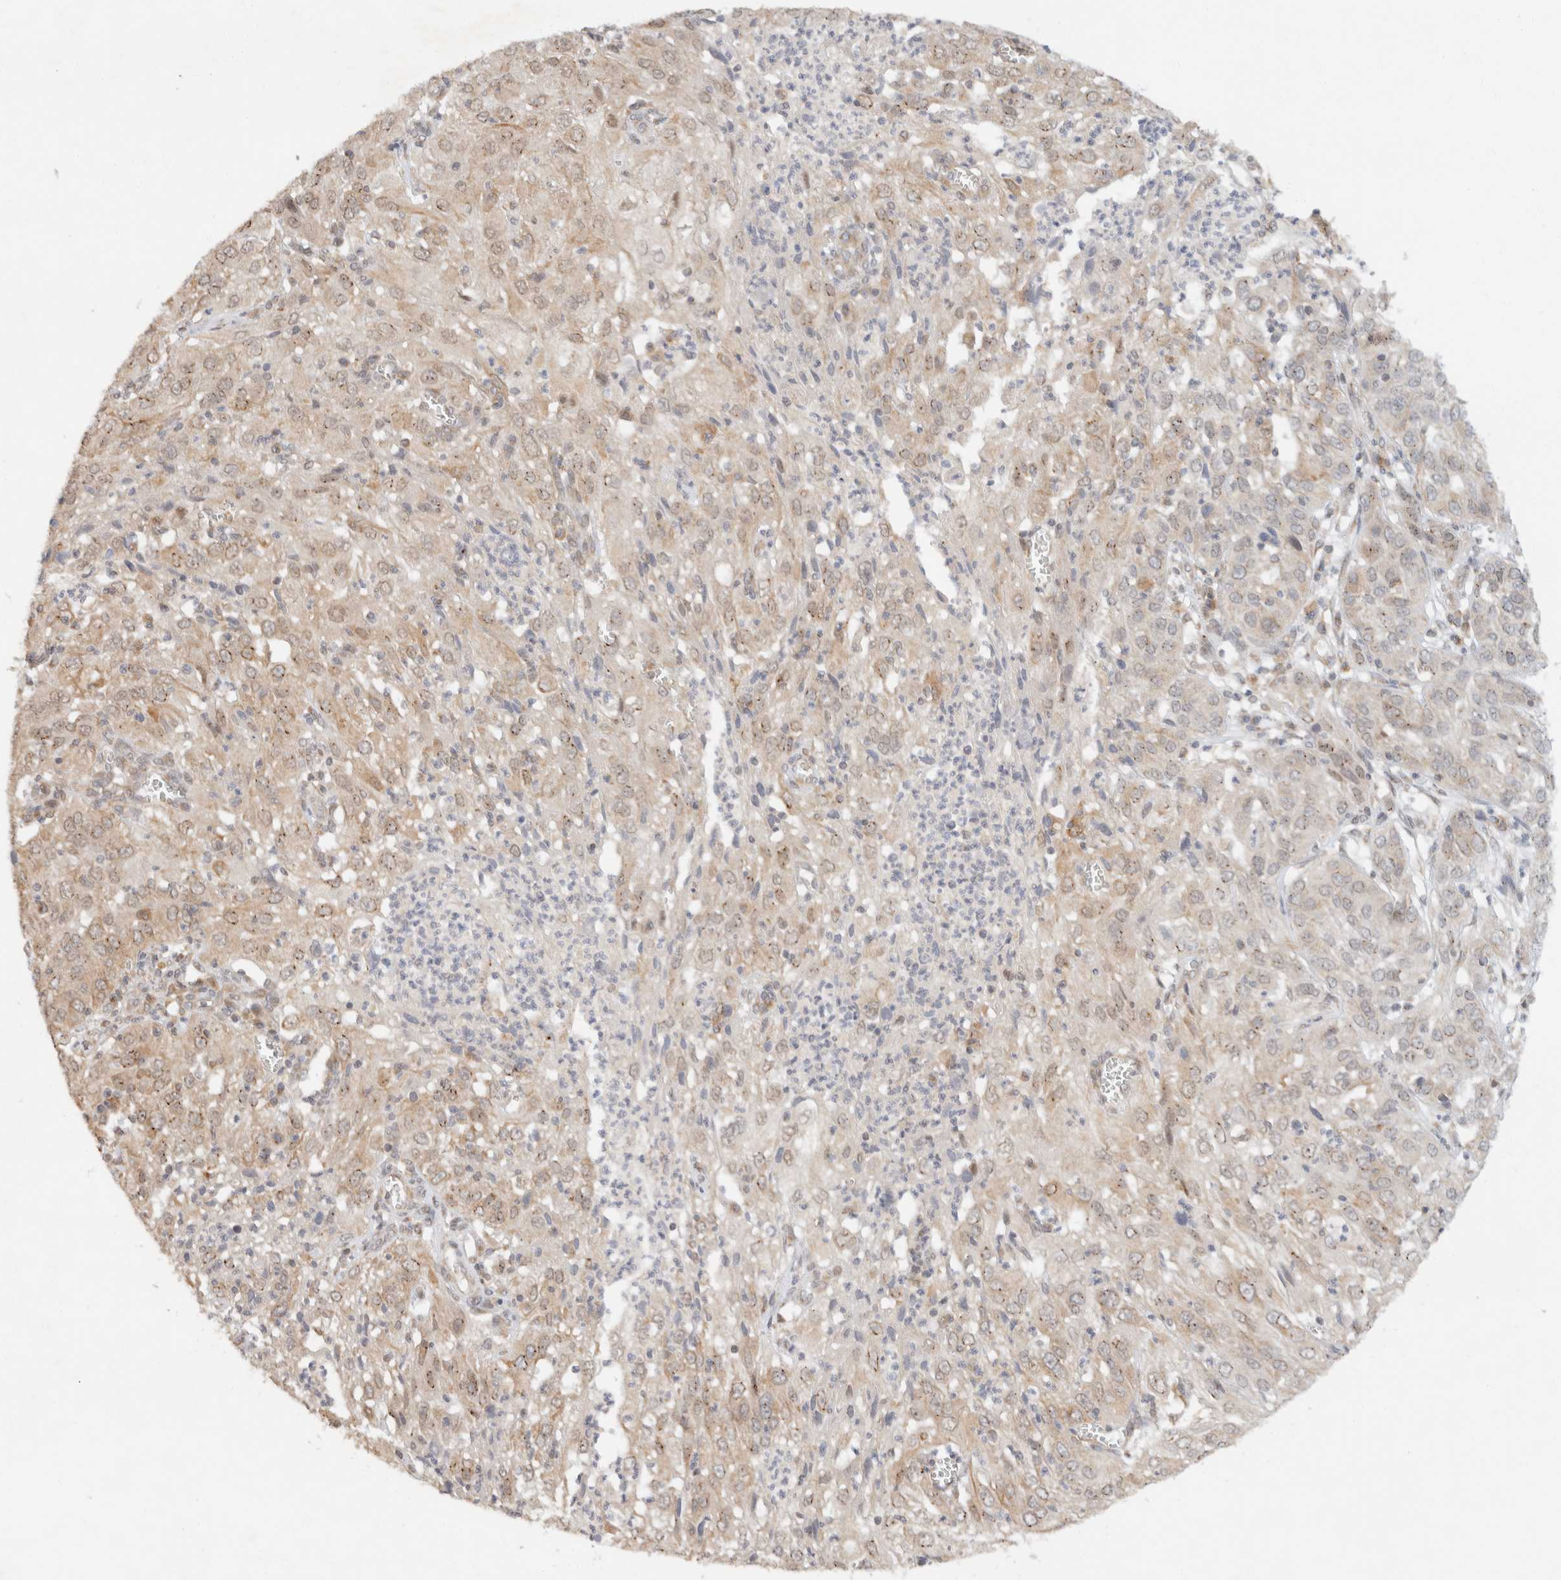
{"staining": {"intensity": "weak", "quantity": ">75%", "location": "cytoplasmic/membranous"}, "tissue": "cervical cancer", "cell_type": "Tumor cells", "image_type": "cancer", "snomed": [{"axis": "morphology", "description": "Squamous cell carcinoma, NOS"}, {"axis": "topography", "description": "Cervix"}], "caption": "Immunohistochemistry image of human cervical cancer (squamous cell carcinoma) stained for a protein (brown), which exhibits low levels of weak cytoplasmic/membranous staining in approximately >75% of tumor cells.", "gene": "TACC1", "patient": {"sex": "female", "age": 32}}